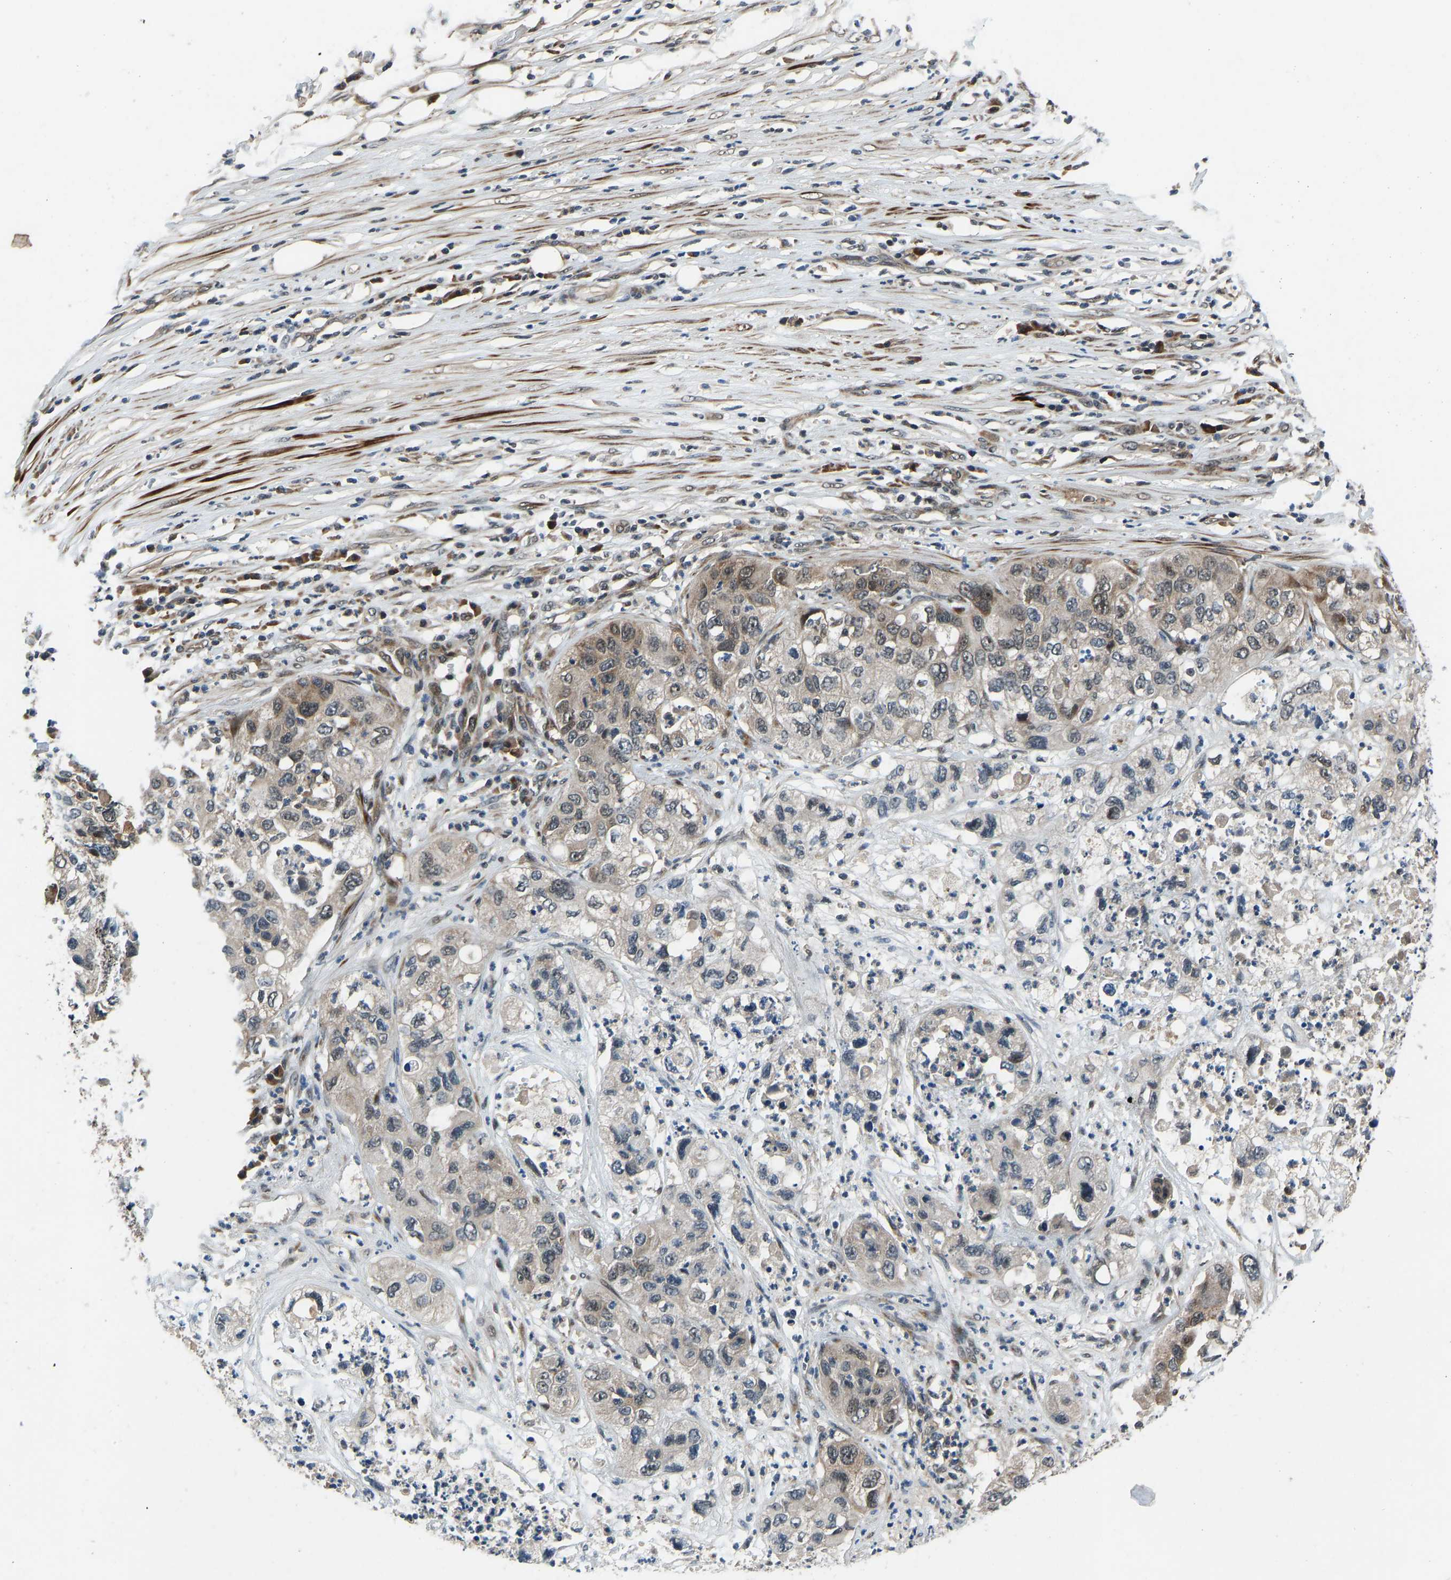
{"staining": {"intensity": "moderate", "quantity": "25%-75%", "location": "cytoplasmic/membranous"}, "tissue": "pancreatic cancer", "cell_type": "Tumor cells", "image_type": "cancer", "snomed": [{"axis": "morphology", "description": "Adenocarcinoma, NOS"}, {"axis": "topography", "description": "Pancreas"}], "caption": "The image reveals a brown stain indicating the presence of a protein in the cytoplasmic/membranous of tumor cells in adenocarcinoma (pancreatic).", "gene": "RLIM", "patient": {"sex": "female", "age": 78}}